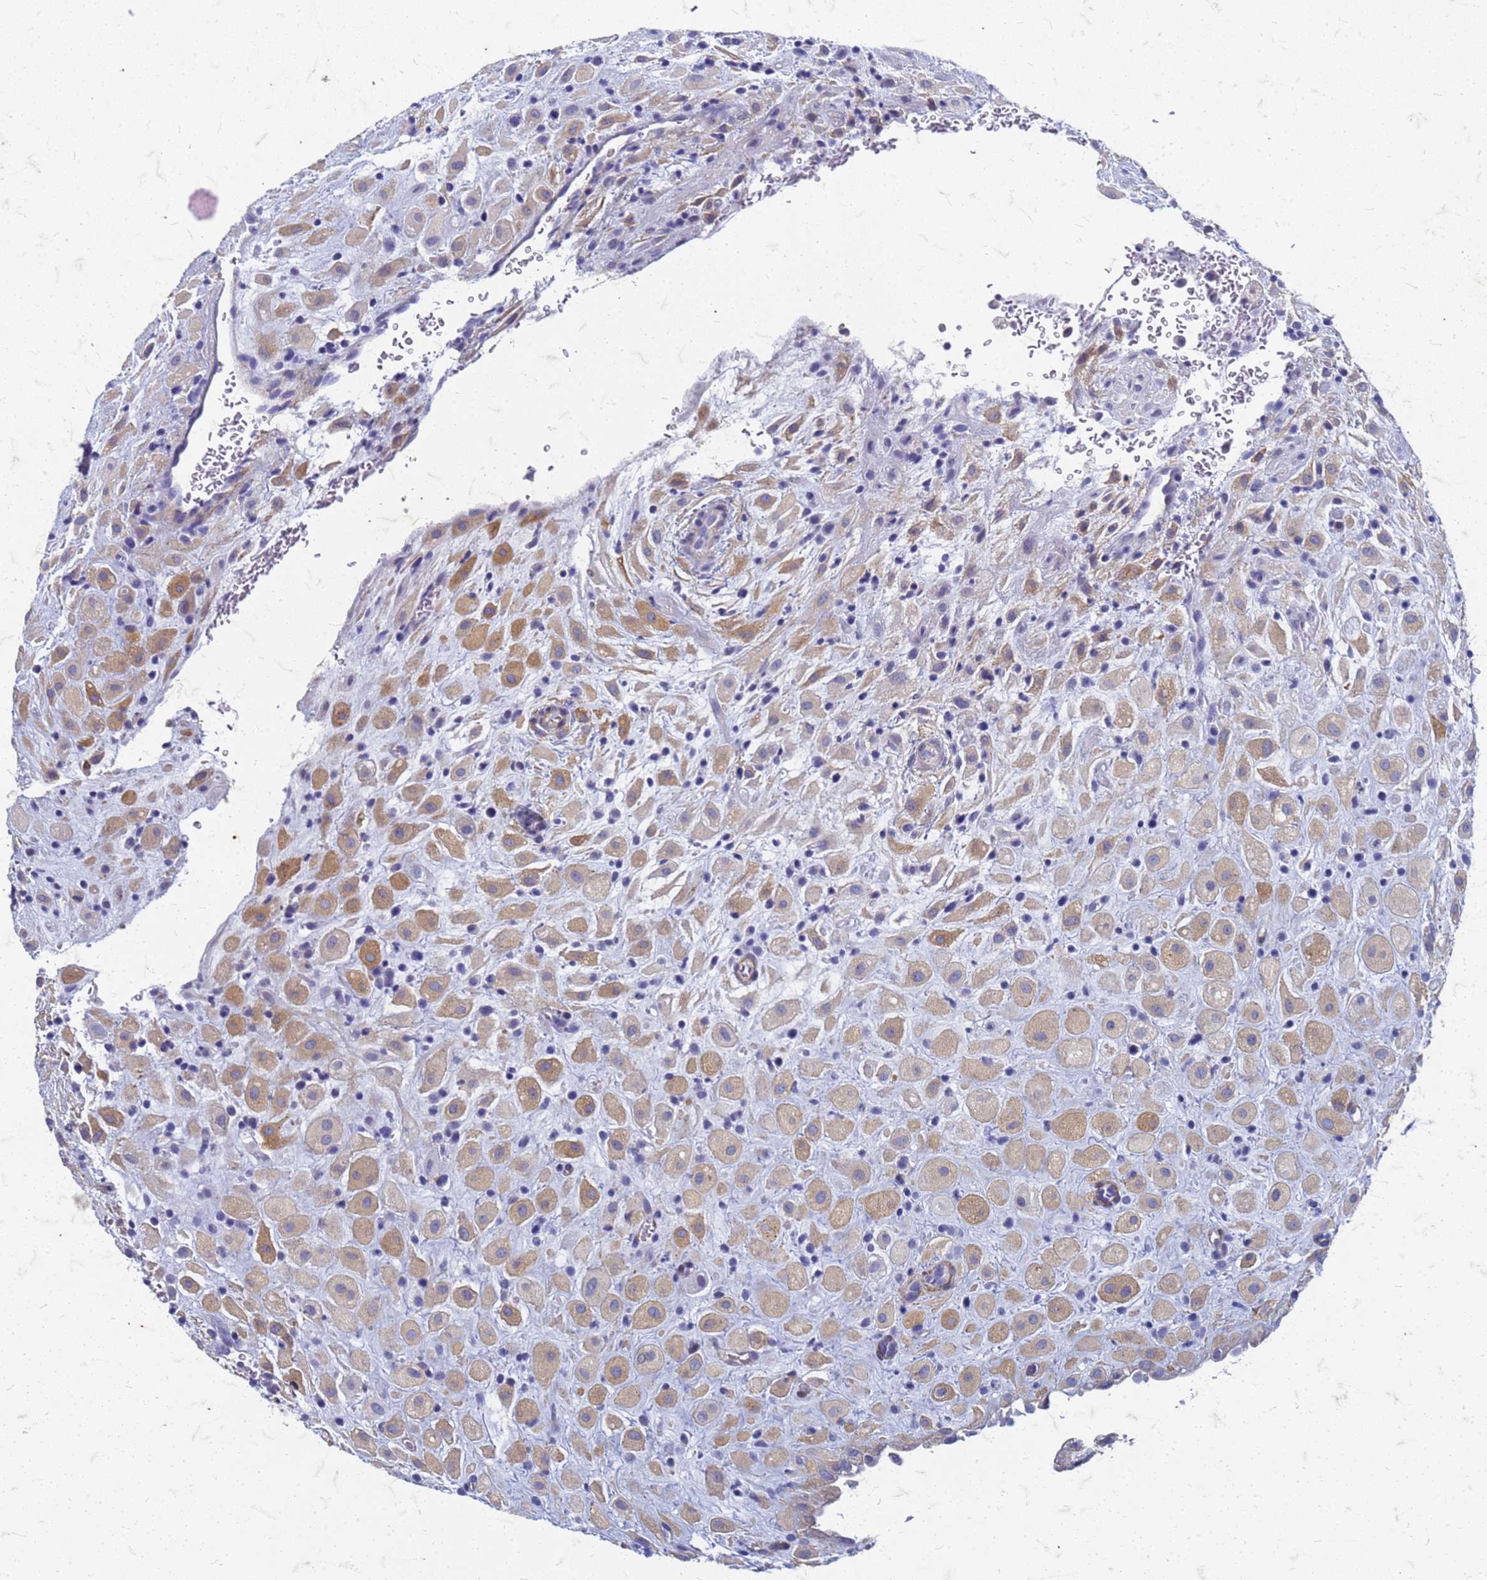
{"staining": {"intensity": "moderate", "quantity": "25%-75%", "location": "cytoplasmic/membranous"}, "tissue": "placenta", "cell_type": "Decidual cells", "image_type": "normal", "snomed": [{"axis": "morphology", "description": "Normal tissue, NOS"}, {"axis": "topography", "description": "Placenta"}], "caption": "Decidual cells display moderate cytoplasmic/membranous positivity in approximately 25%-75% of cells in normal placenta. (DAB IHC with brightfield microscopy, high magnification).", "gene": "TRIM64B", "patient": {"sex": "female", "age": 35}}